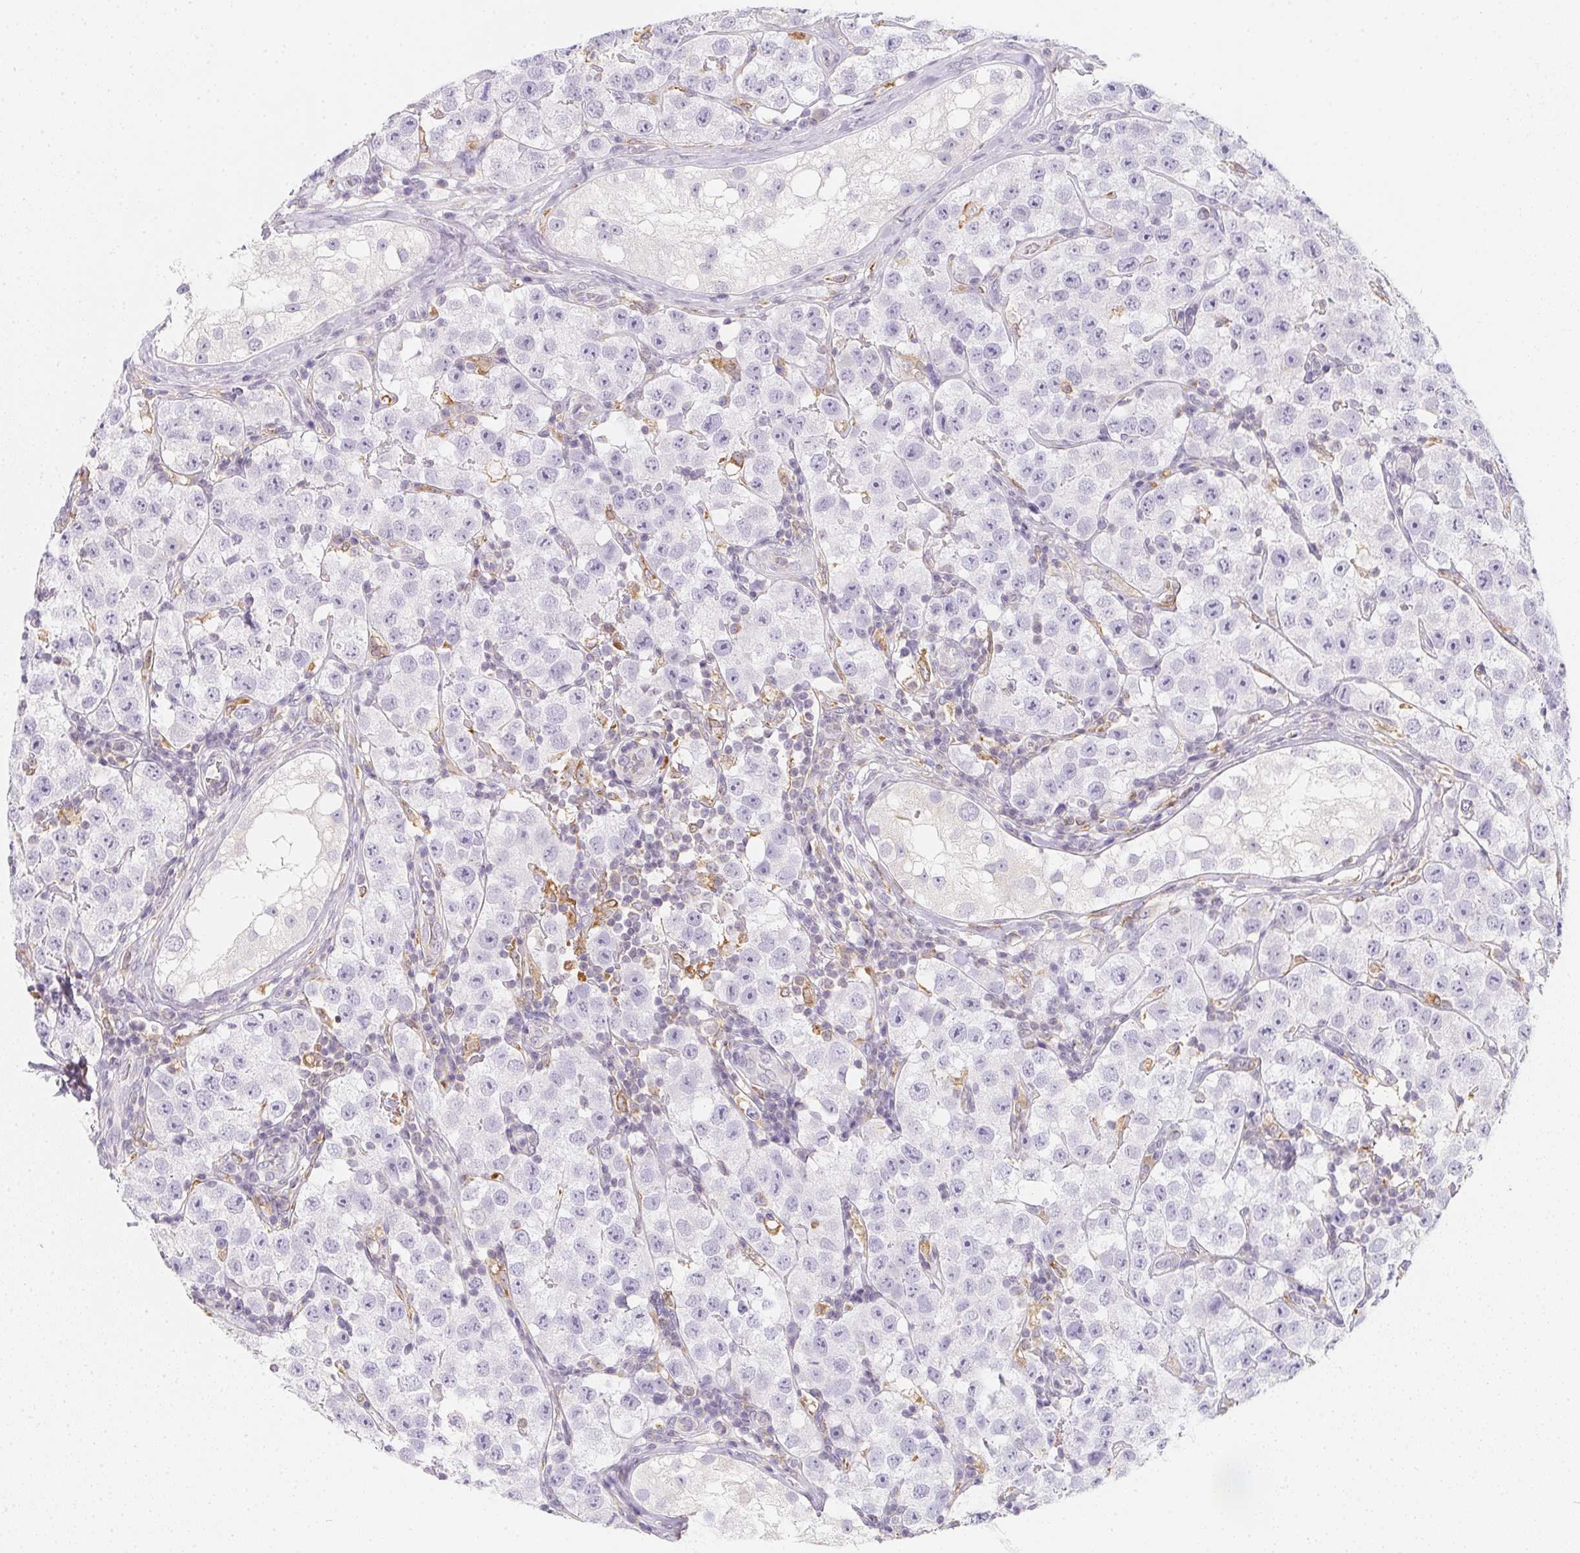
{"staining": {"intensity": "negative", "quantity": "none", "location": "none"}, "tissue": "testis cancer", "cell_type": "Tumor cells", "image_type": "cancer", "snomed": [{"axis": "morphology", "description": "Seminoma, NOS"}, {"axis": "topography", "description": "Testis"}], "caption": "This is a photomicrograph of immunohistochemistry (IHC) staining of testis seminoma, which shows no positivity in tumor cells.", "gene": "SOAT1", "patient": {"sex": "male", "age": 34}}